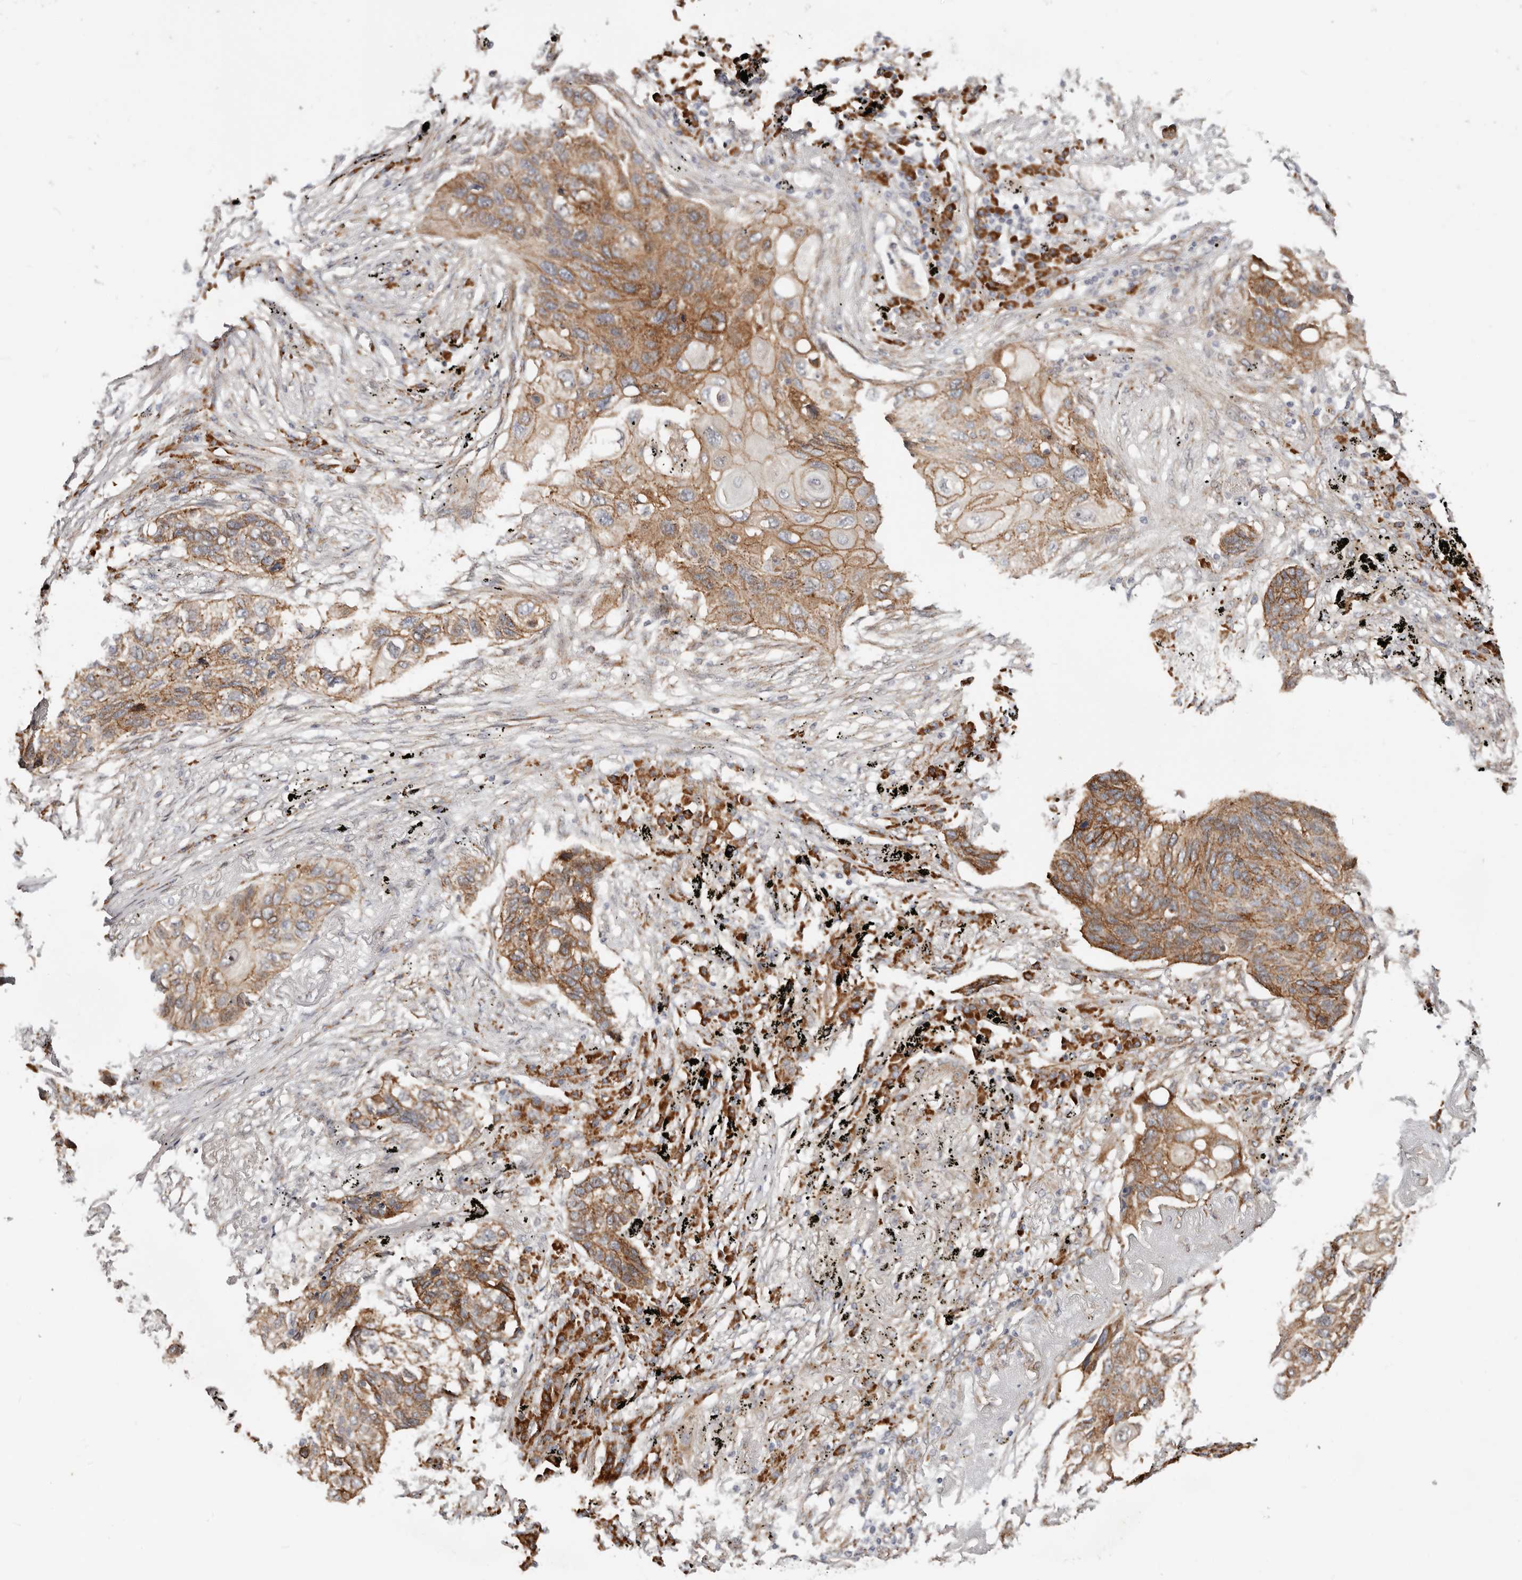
{"staining": {"intensity": "moderate", "quantity": ">75%", "location": "cytoplasmic/membranous"}, "tissue": "lung cancer", "cell_type": "Tumor cells", "image_type": "cancer", "snomed": [{"axis": "morphology", "description": "Squamous cell carcinoma, NOS"}, {"axis": "topography", "description": "Lung"}], "caption": "A histopathology image of human lung cancer stained for a protein displays moderate cytoplasmic/membranous brown staining in tumor cells.", "gene": "CTNNB1", "patient": {"sex": "female", "age": 63}}